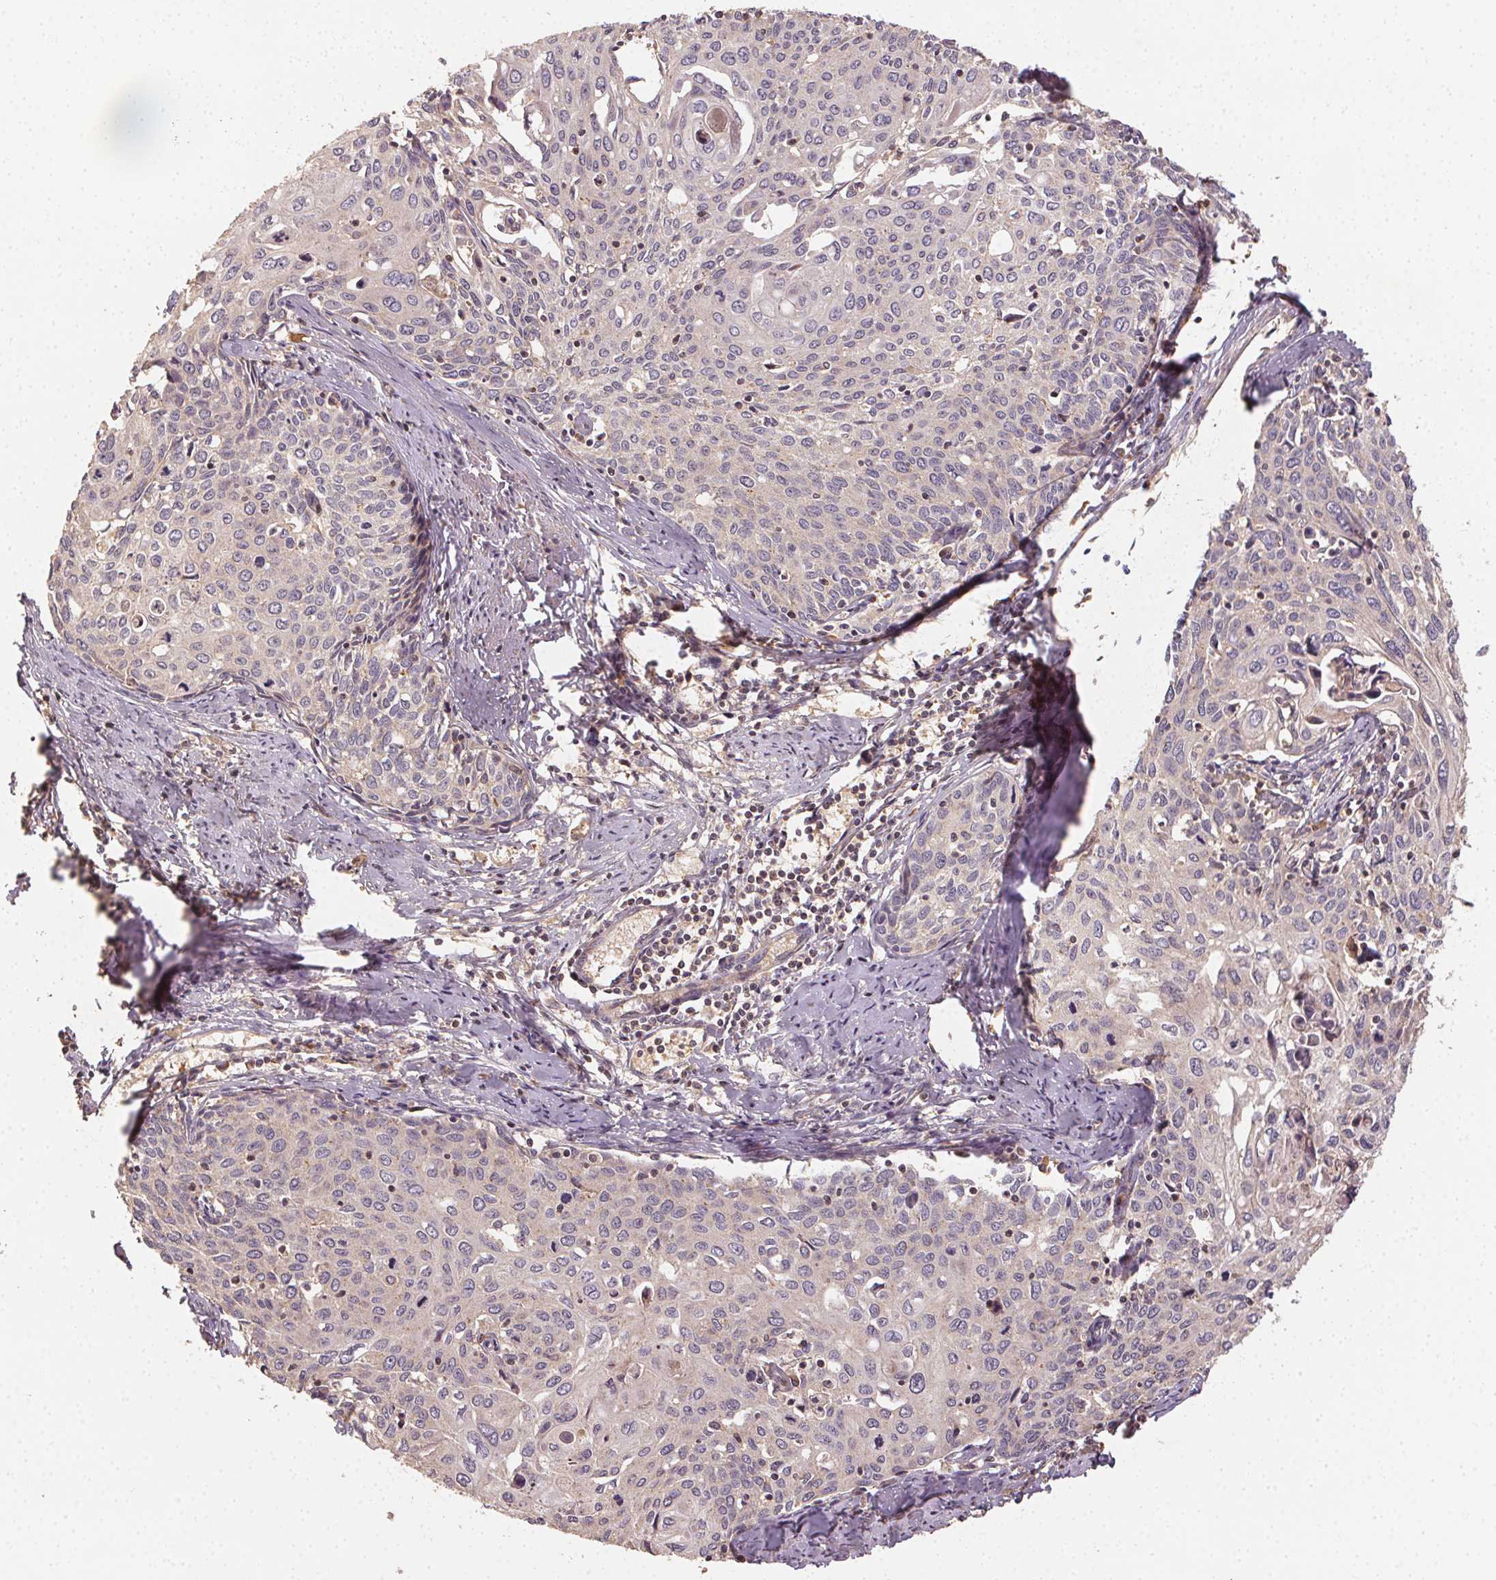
{"staining": {"intensity": "weak", "quantity": "<25%", "location": "cytoplasmic/membranous"}, "tissue": "cervical cancer", "cell_type": "Tumor cells", "image_type": "cancer", "snomed": [{"axis": "morphology", "description": "Squamous cell carcinoma, NOS"}, {"axis": "topography", "description": "Cervix"}], "caption": "Micrograph shows no protein staining in tumor cells of cervical squamous cell carcinoma tissue. Brightfield microscopy of immunohistochemistry (IHC) stained with DAB (brown) and hematoxylin (blue), captured at high magnification.", "gene": "RALA", "patient": {"sex": "female", "age": 62}}